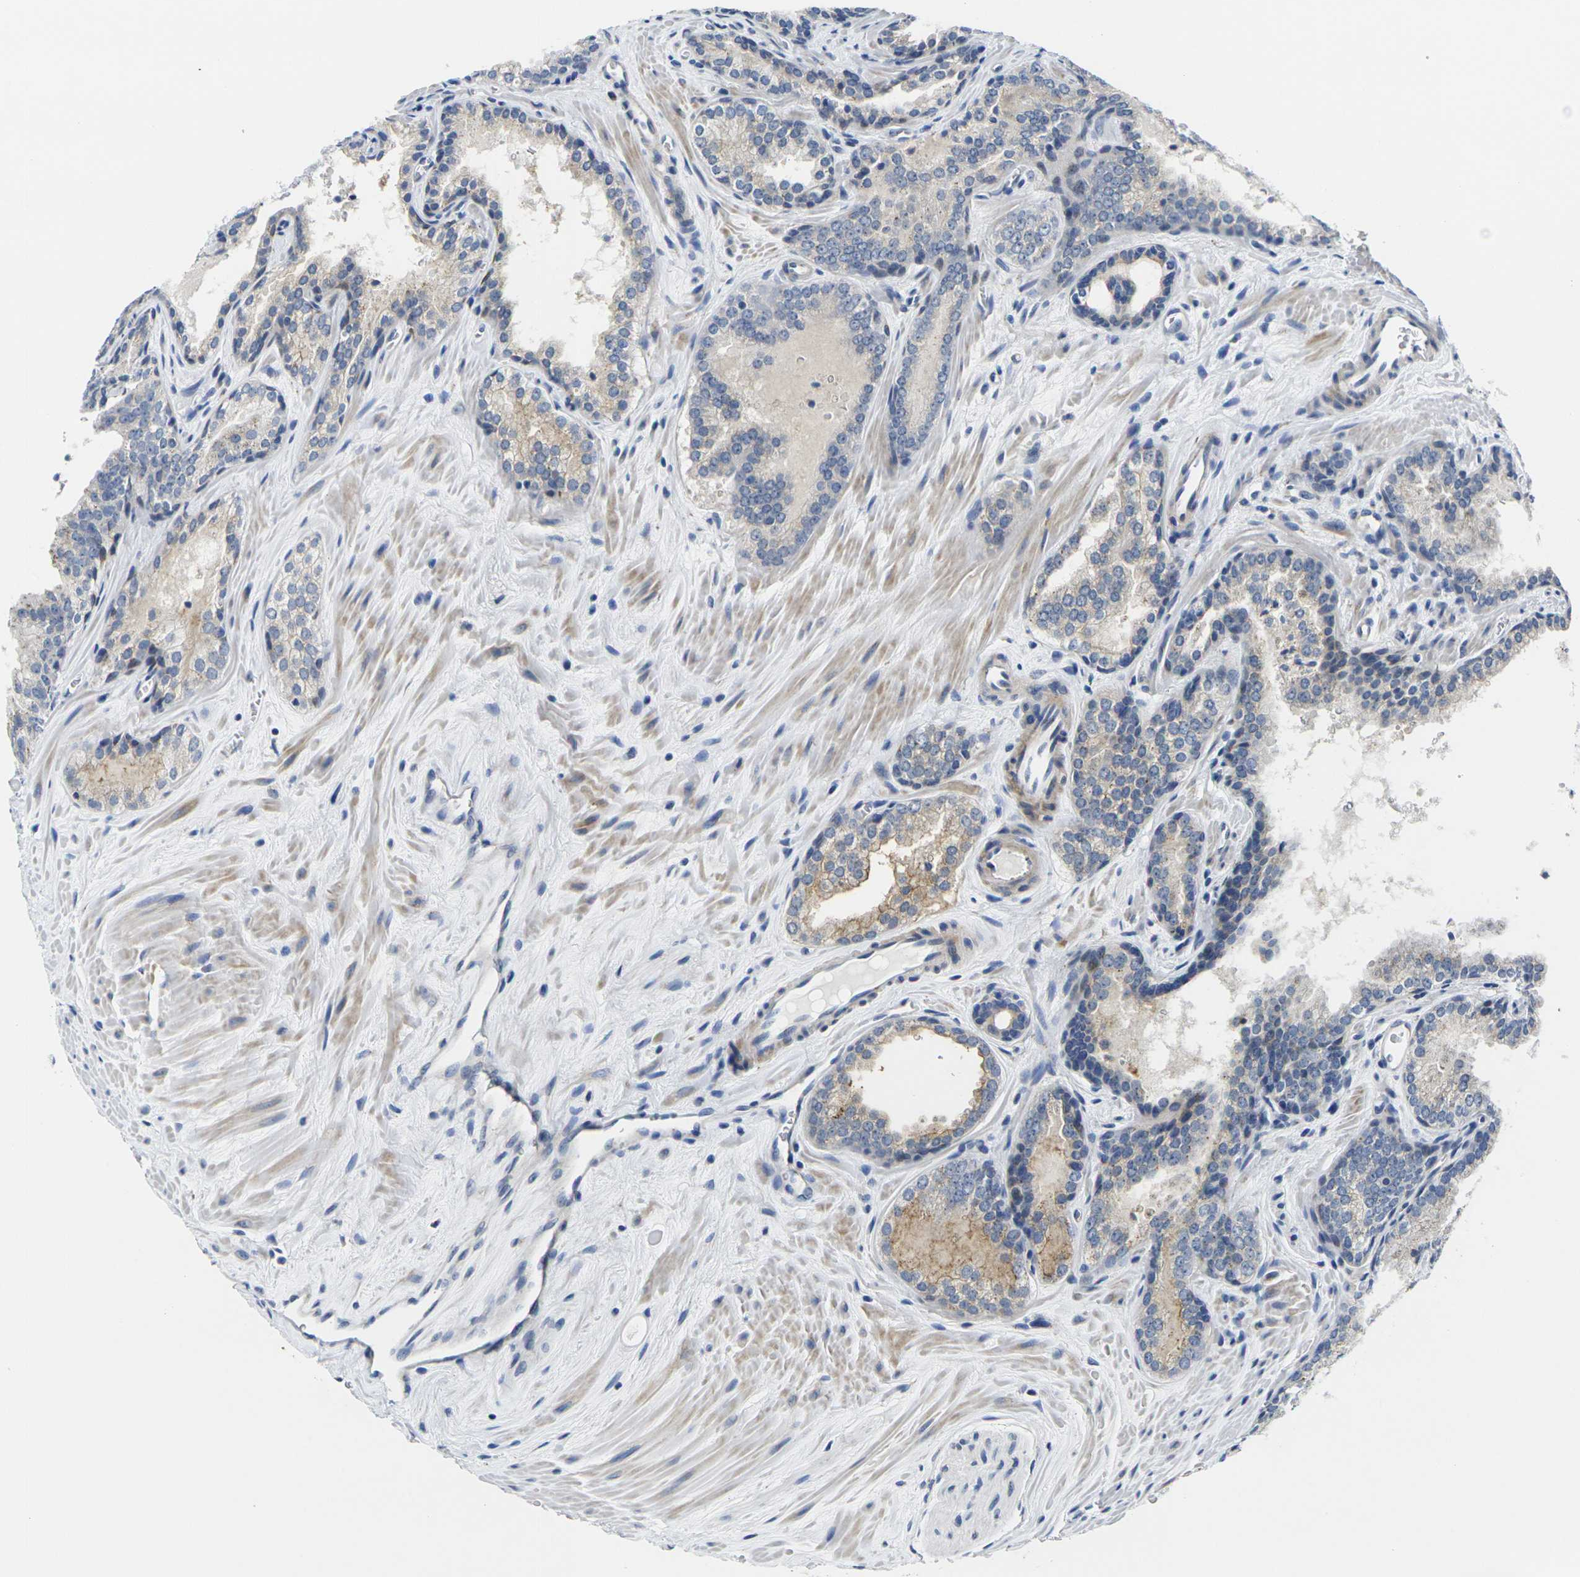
{"staining": {"intensity": "weak", "quantity": "25%-75%", "location": "cytoplasmic/membranous"}, "tissue": "prostate cancer", "cell_type": "Tumor cells", "image_type": "cancer", "snomed": [{"axis": "morphology", "description": "Adenocarcinoma, Low grade"}, {"axis": "topography", "description": "Prostate"}], "caption": "Human prostate cancer (adenocarcinoma (low-grade)) stained for a protein (brown) displays weak cytoplasmic/membranous positive expression in about 25%-75% of tumor cells.", "gene": "CRK", "patient": {"sex": "male", "age": 60}}